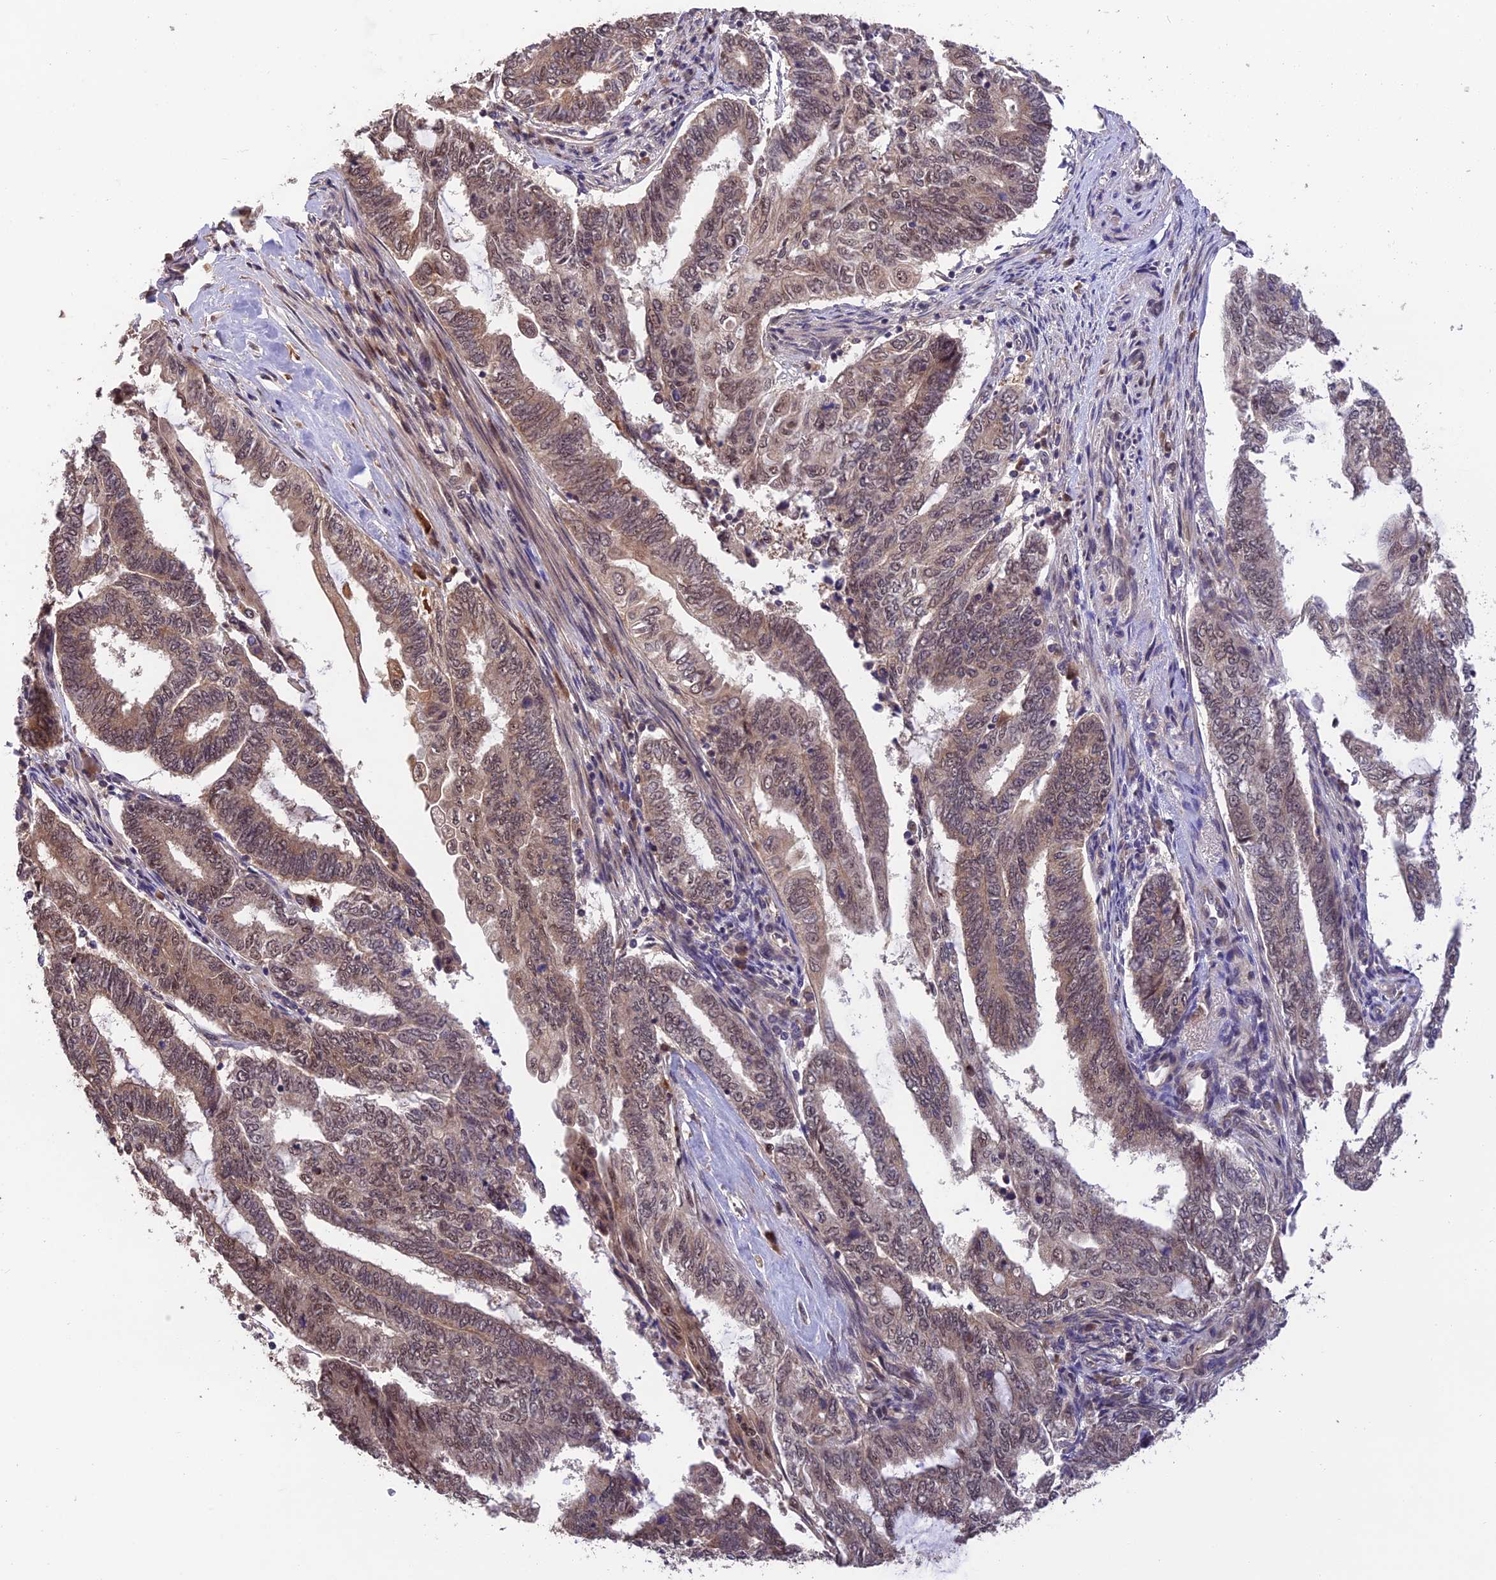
{"staining": {"intensity": "moderate", "quantity": "25%-75%", "location": "cytoplasmic/membranous,nuclear"}, "tissue": "endometrial cancer", "cell_type": "Tumor cells", "image_type": "cancer", "snomed": [{"axis": "morphology", "description": "Adenocarcinoma, NOS"}, {"axis": "topography", "description": "Uterus"}, {"axis": "topography", "description": "Endometrium"}], "caption": "Protein staining exhibits moderate cytoplasmic/membranous and nuclear positivity in approximately 25%-75% of tumor cells in endometrial adenocarcinoma.", "gene": "MNS1", "patient": {"sex": "female", "age": 70}}